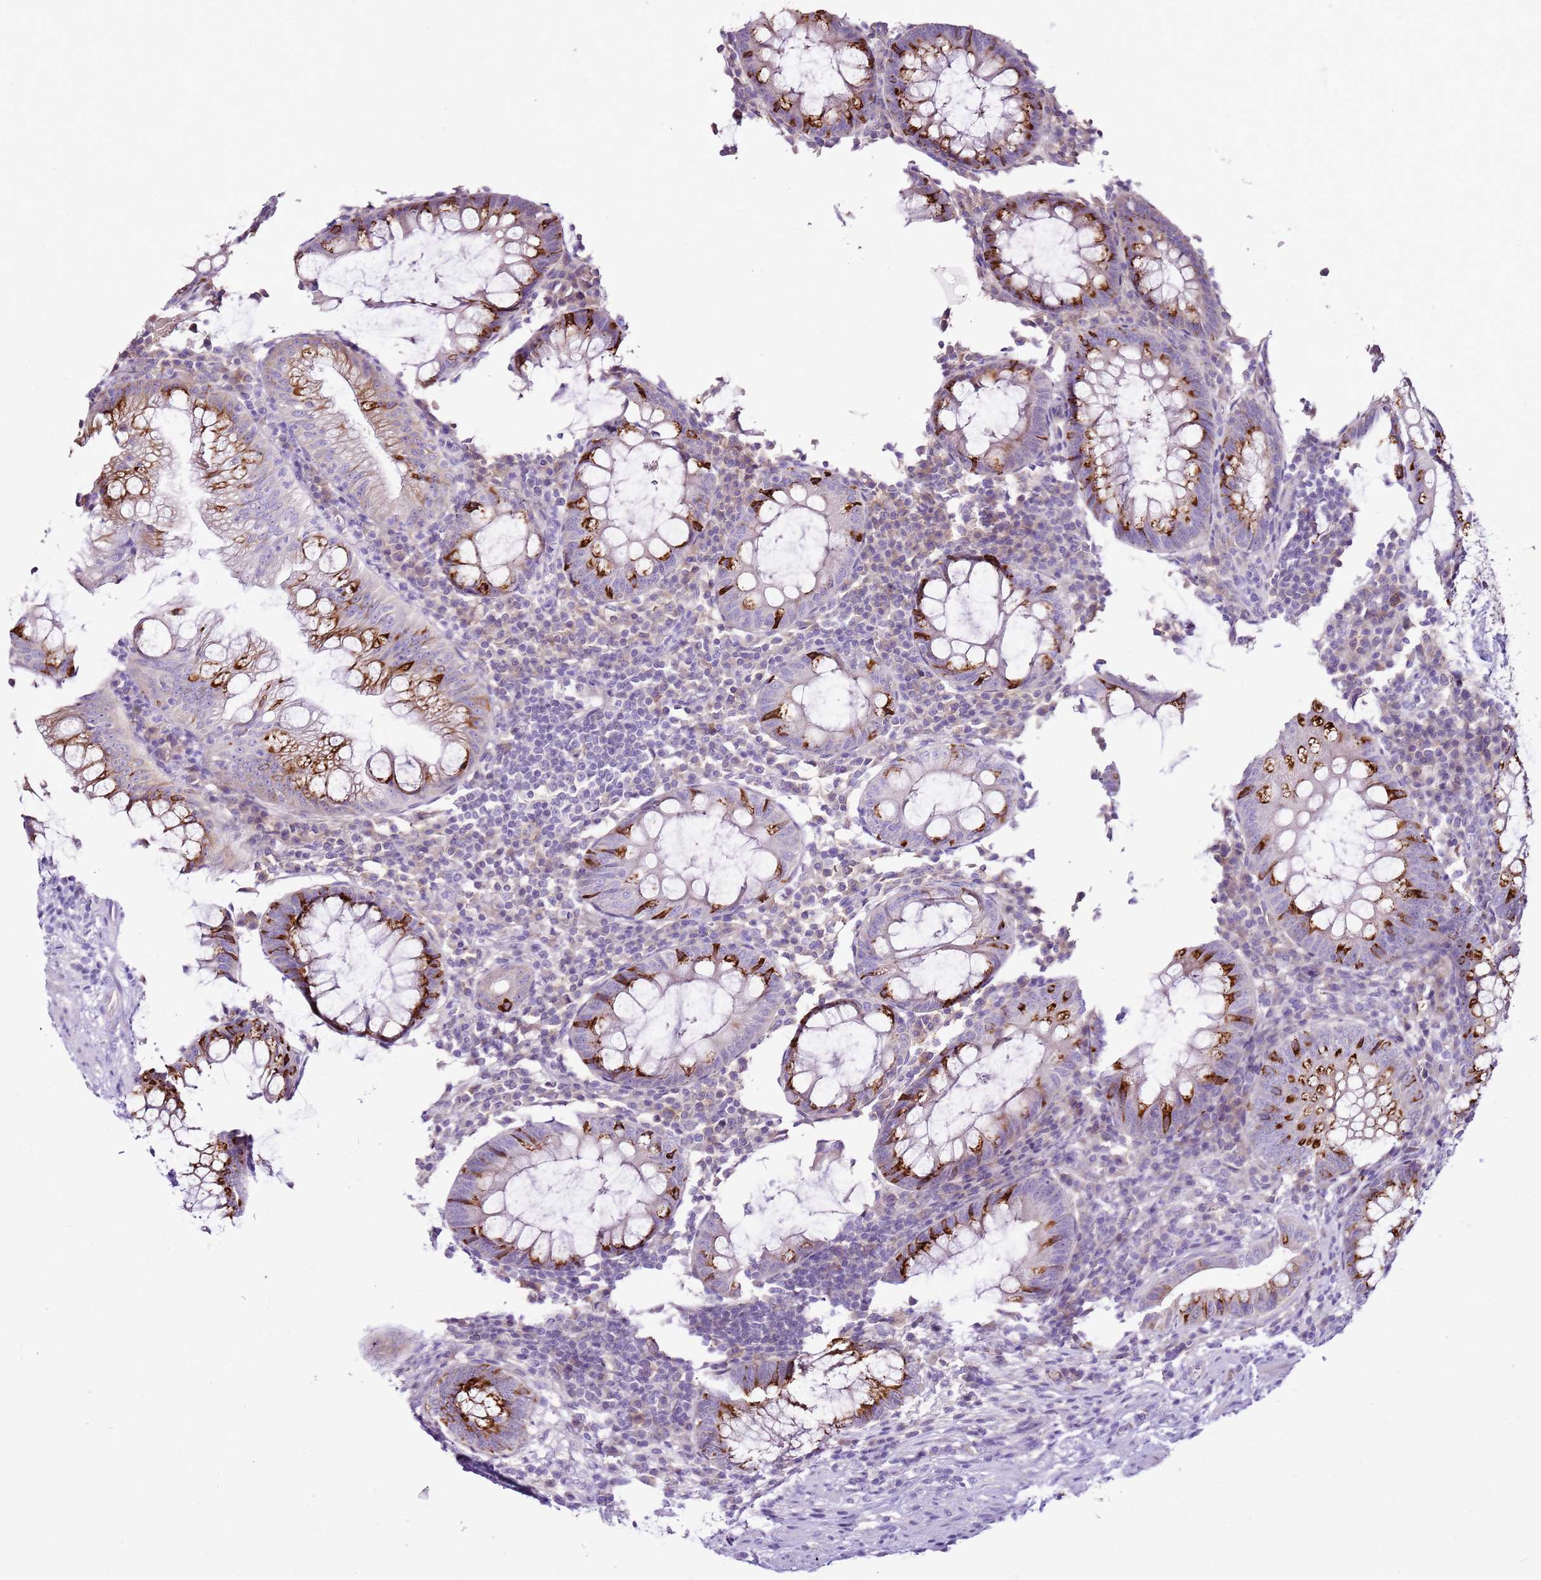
{"staining": {"intensity": "strong", "quantity": "25%-75%", "location": "cytoplasmic/membranous"}, "tissue": "appendix", "cell_type": "Glandular cells", "image_type": "normal", "snomed": [{"axis": "morphology", "description": "Normal tissue, NOS"}, {"axis": "topography", "description": "Appendix"}], "caption": "The histopathology image exhibits a brown stain indicating the presence of a protein in the cytoplasmic/membranous of glandular cells in appendix. The staining was performed using DAB, with brown indicating positive protein expression. Nuclei are stained blue with hematoxylin.", "gene": "SLC38A5", "patient": {"sex": "male", "age": 83}}